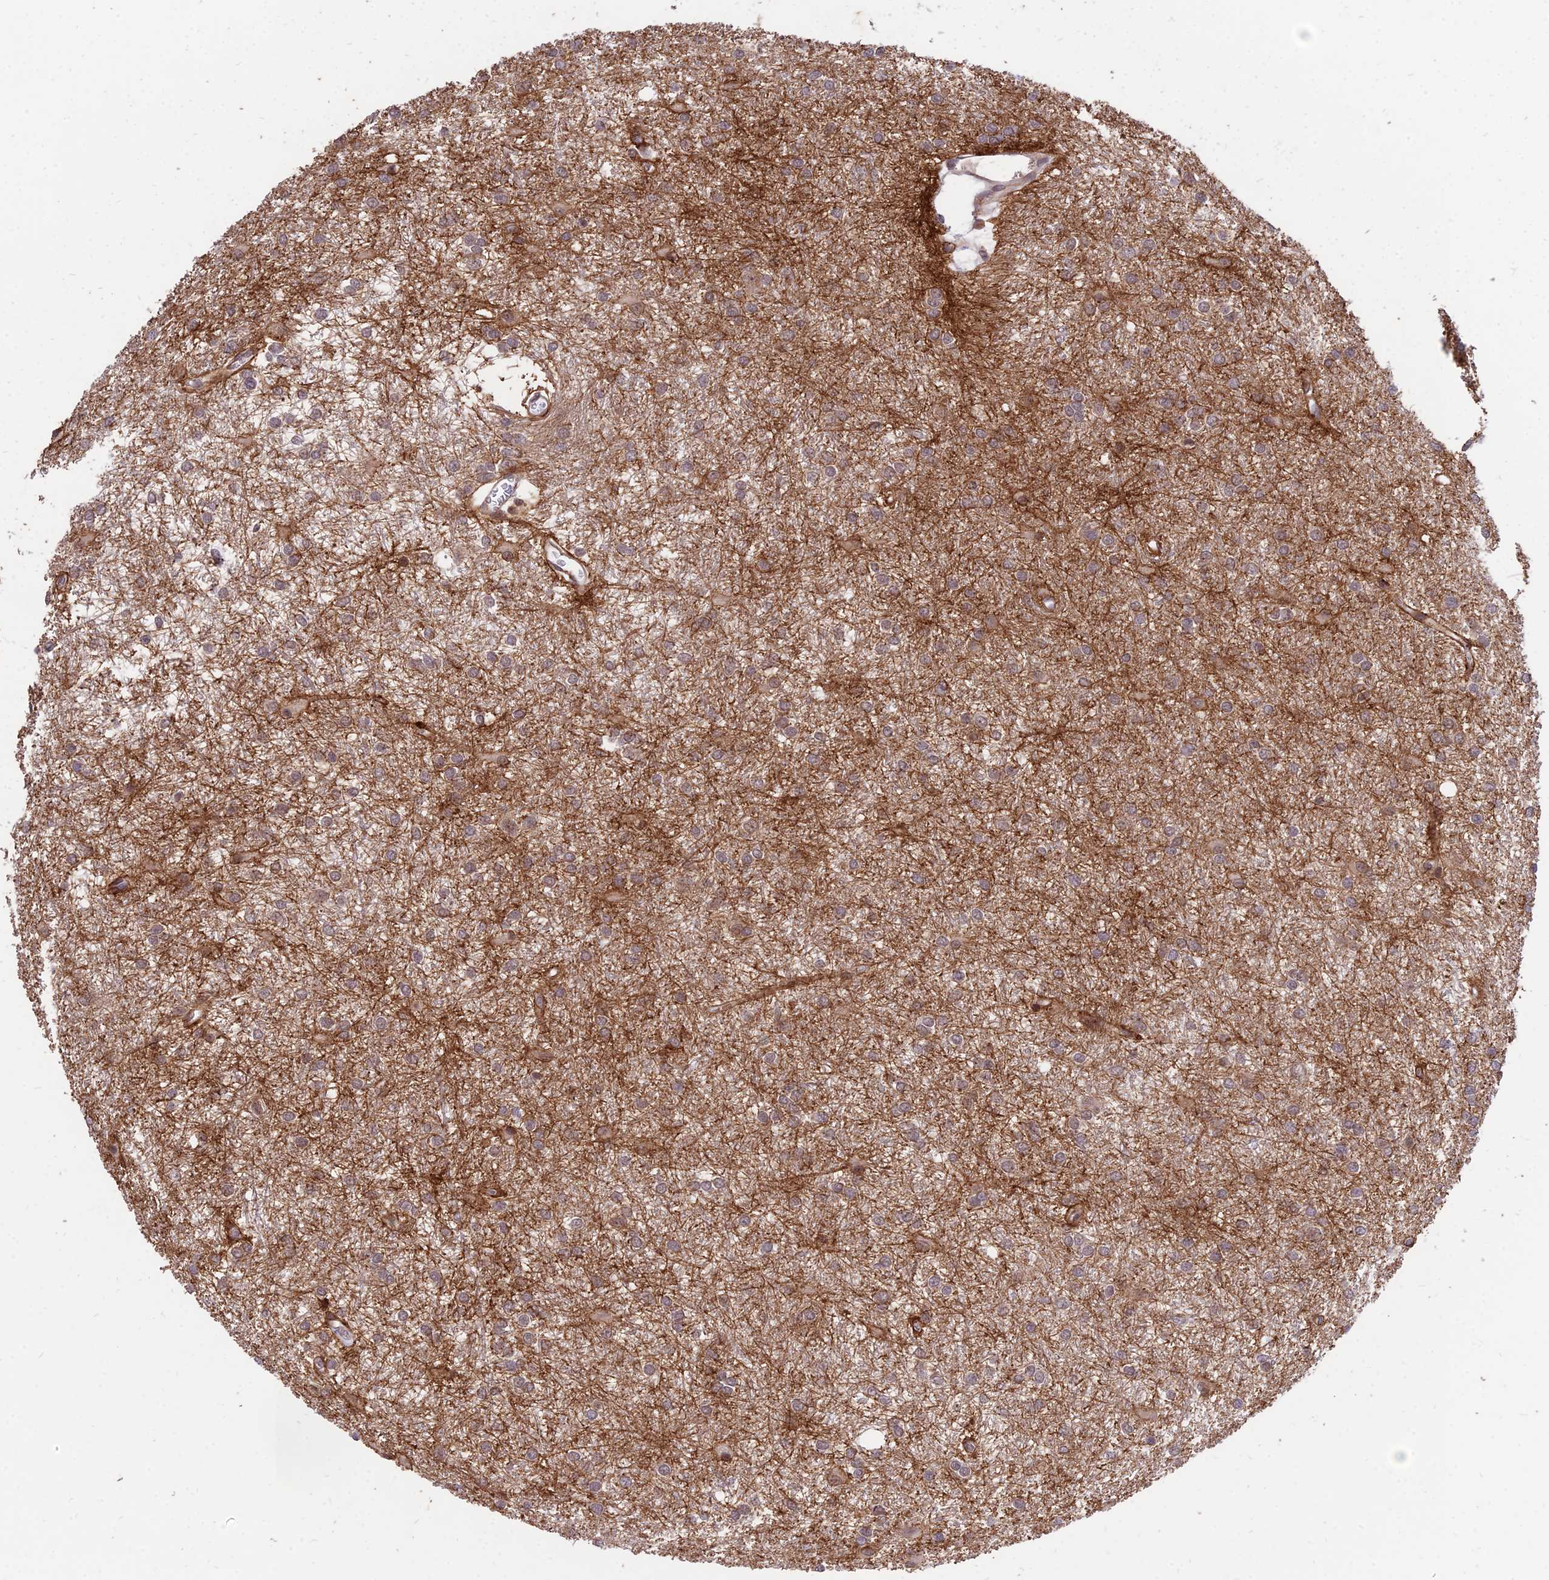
{"staining": {"intensity": "moderate", "quantity": ">75%", "location": "cytoplasmic/membranous"}, "tissue": "glioma", "cell_type": "Tumor cells", "image_type": "cancer", "snomed": [{"axis": "morphology", "description": "Glioma, malignant, High grade"}, {"axis": "topography", "description": "Brain"}], "caption": "Immunohistochemical staining of human malignant glioma (high-grade) displays medium levels of moderate cytoplasmic/membranous expression in approximately >75% of tumor cells.", "gene": "ZNF85", "patient": {"sex": "female", "age": 50}}